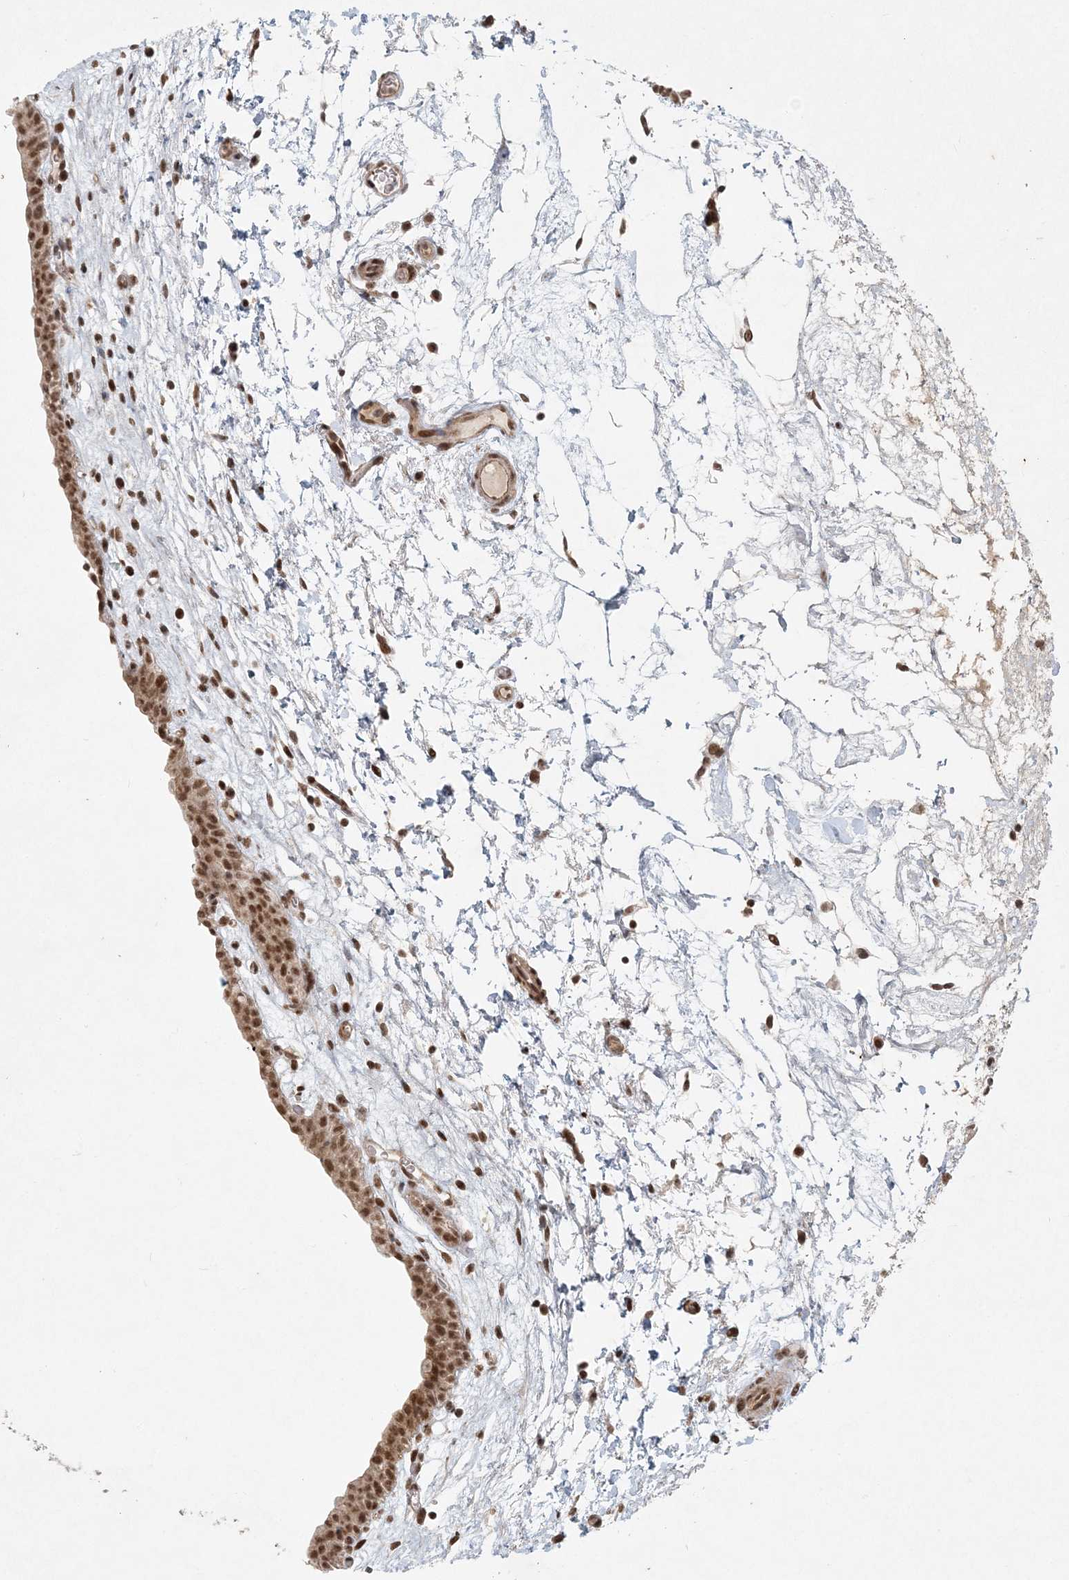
{"staining": {"intensity": "moderate", "quantity": ">75%", "location": "nuclear"}, "tissue": "urinary bladder", "cell_type": "Urothelial cells", "image_type": "normal", "snomed": [{"axis": "morphology", "description": "Normal tissue, NOS"}, {"axis": "topography", "description": "Urinary bladder"}], "caption": "This image shows unremarkable urinary bladder stained with immunohistochemistry (IHC) to label a protein in brown. The nuclear of urothelial cells show moderate positivity for the protein. Nuclei are counter-stained blue.", "gene": "BAZ1B", "patient": {"sex": "male", "age": 83}}